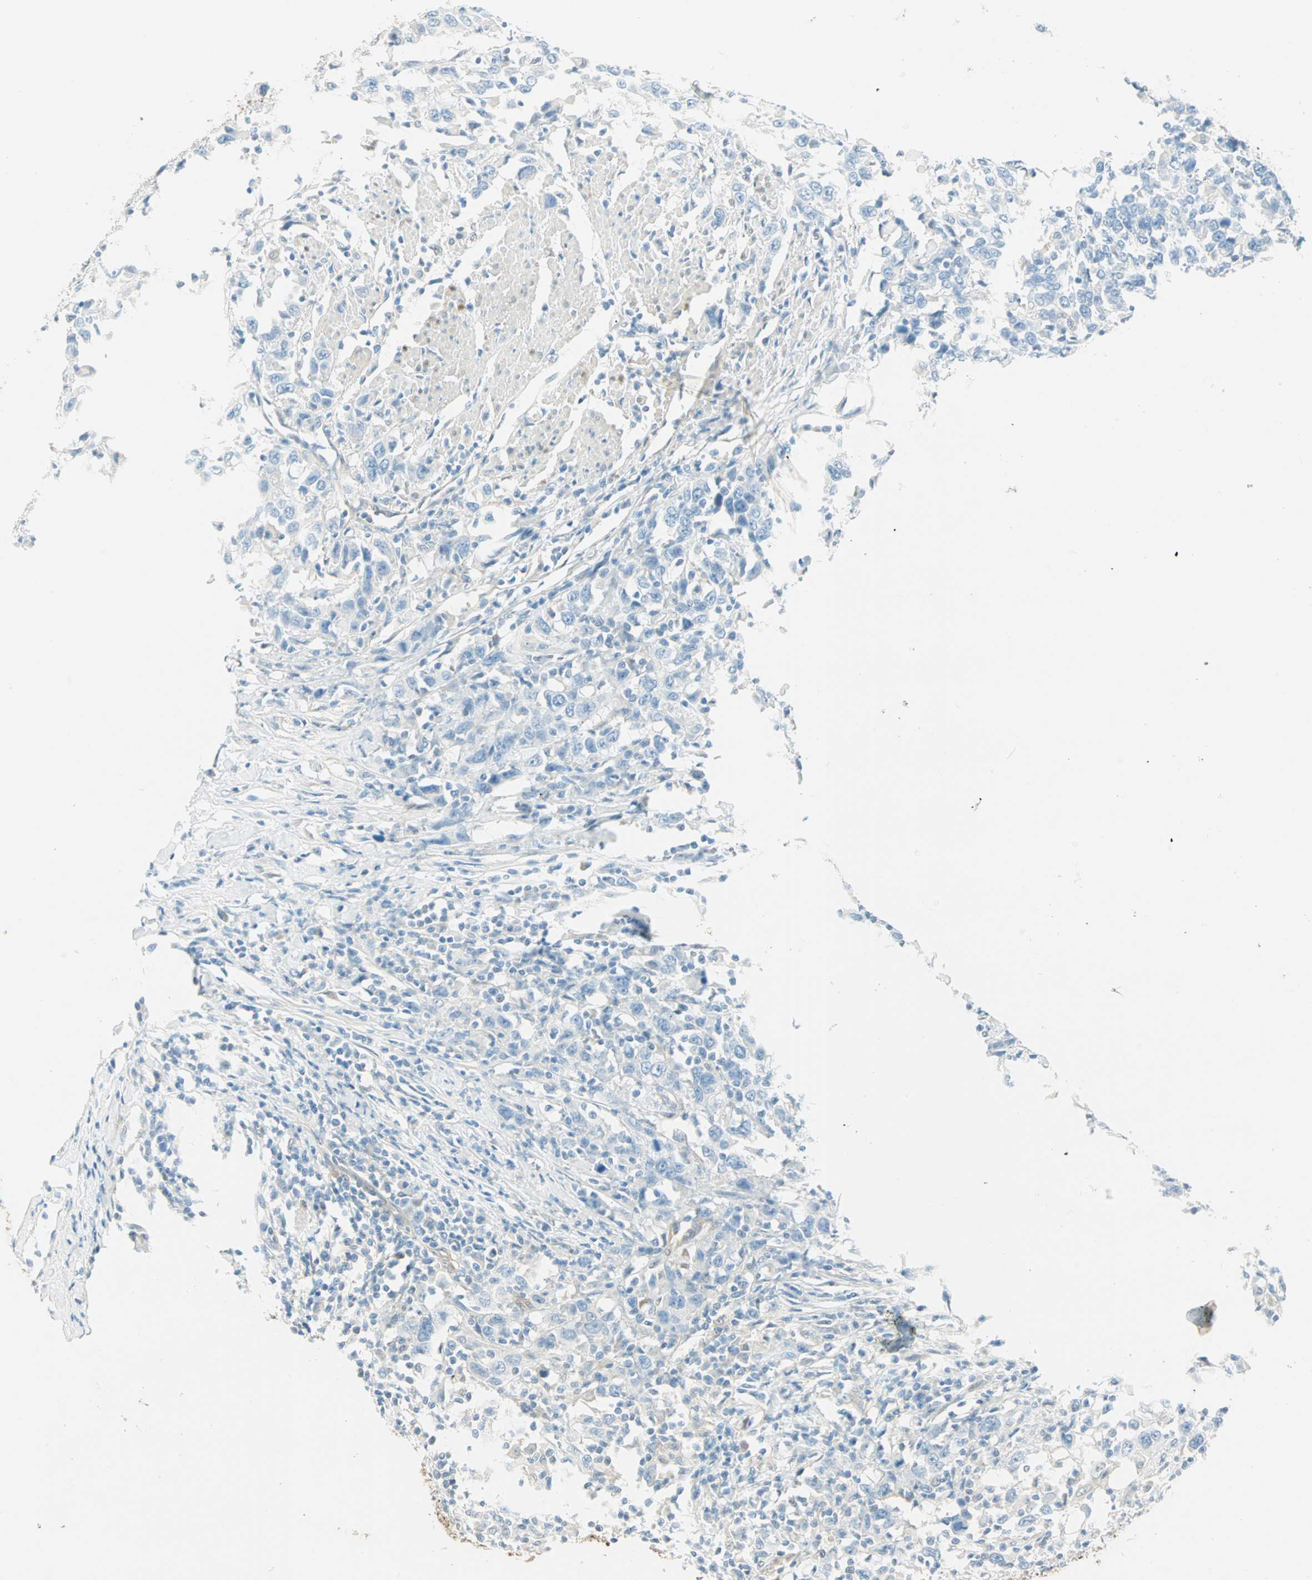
{"staining": {"intensity": "negative", "quantity": "none", "location": "none"}, "tissue": "urothelial cancer", "cell_type": "Tumor cells", "image_type": "cancer", "snomed": [{"axis": "morphology", "description": "Urothelial carcinoma, High grade"}, {"axis": "topography", "description": "Urinary bladder"}], "caption": "This micrograph is of urothelial cancer stained with immunohistochemistry to label a protein in brown with the nuclei are counter-stained blue. There is no positivity in tumor cells.", "gene": "S100A1", "patient": {"sex": "male", "age": 61}}